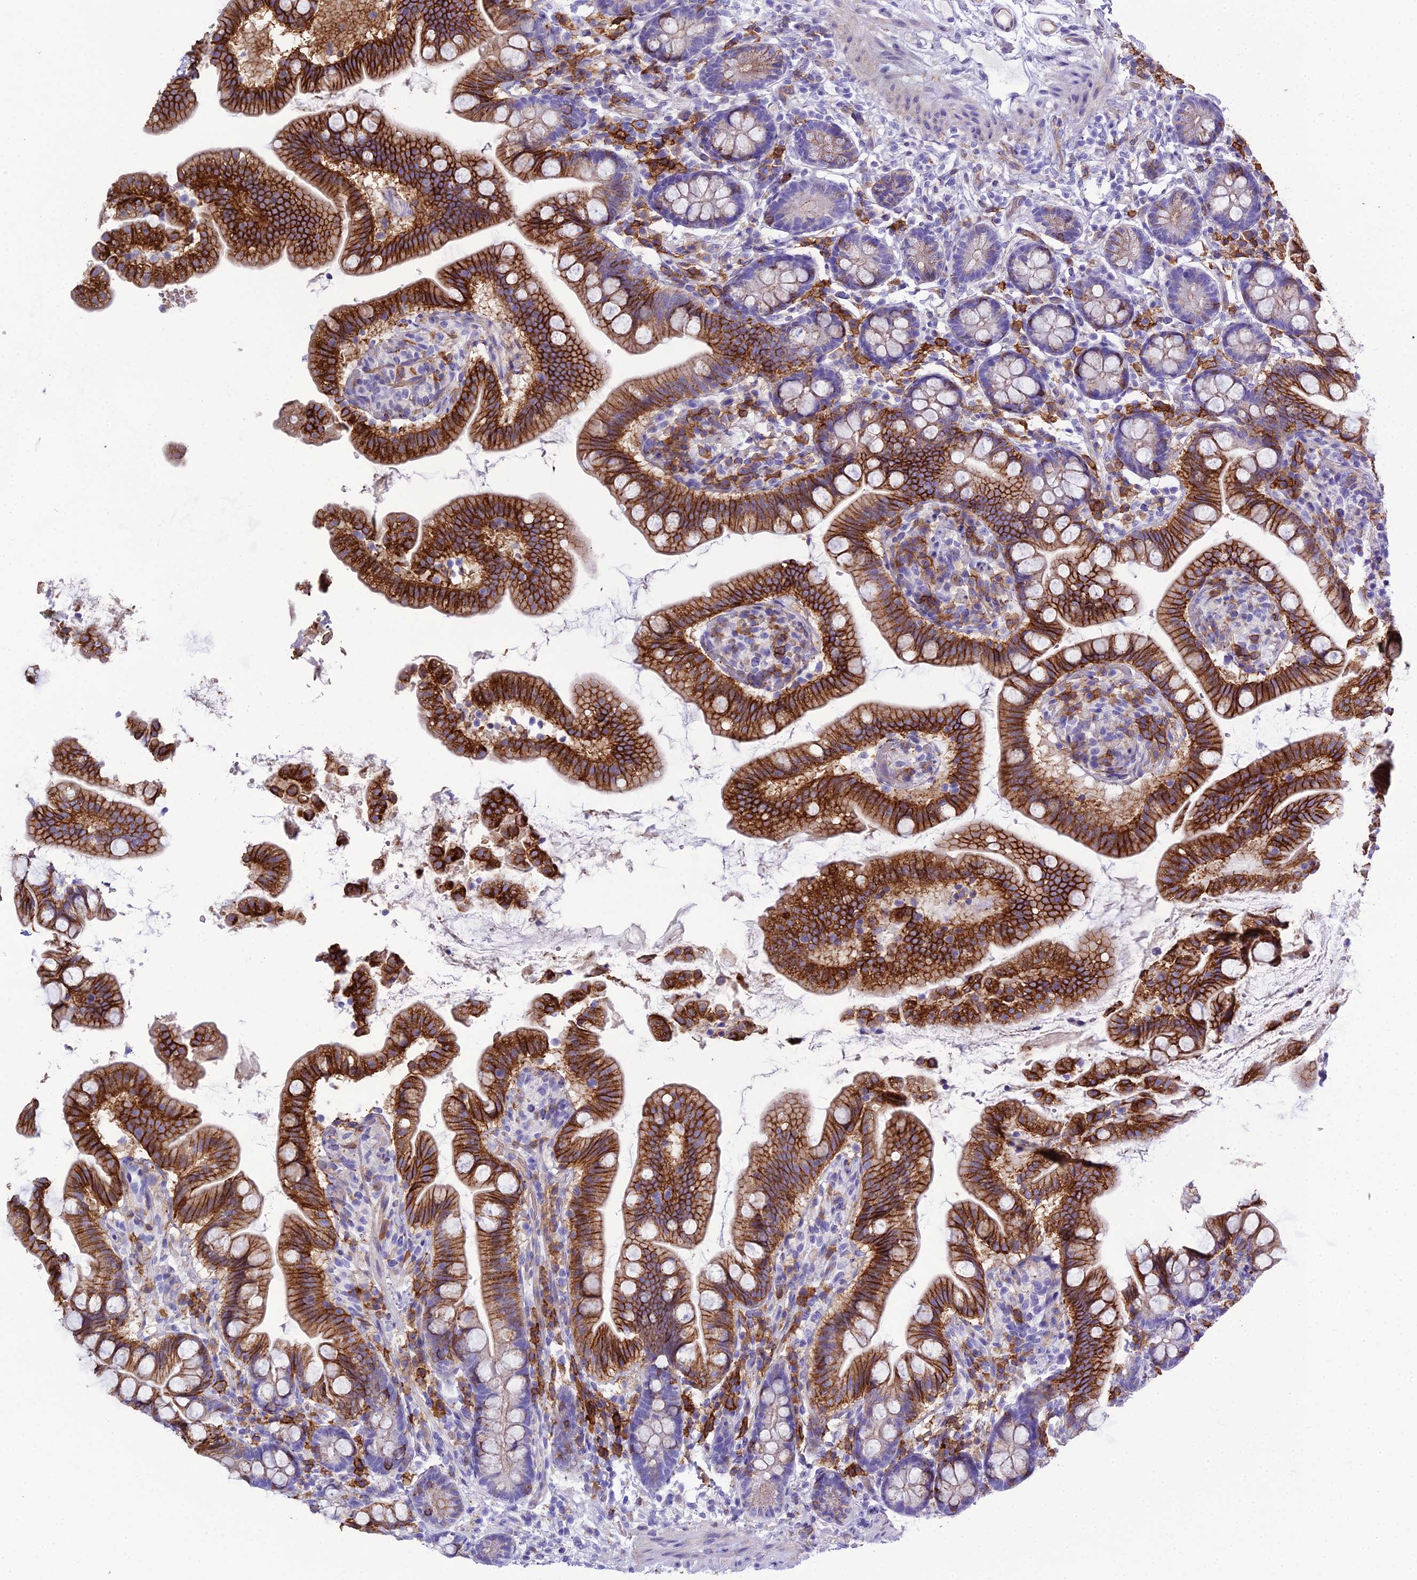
{"staining": {"intensity": "moderate", "quantity": ">75%", "location": "cytoplasmic/membranous"}, "tissue": "small intestine", "cell_type": "Glandular cells", "image_type": "normal", "snomed": [{"axis": "morphology", "description": "Normal tissue, NOS"}, {"axis": "topography", "description": "Small intestine"}], "caption": "Glandular cells reveal moderate cytoplasmic/membranous positivity in about >75% of cells in benign small intestine.", "gene": "OR1Q1", "patient": {"sex": "female", "age": 64}}